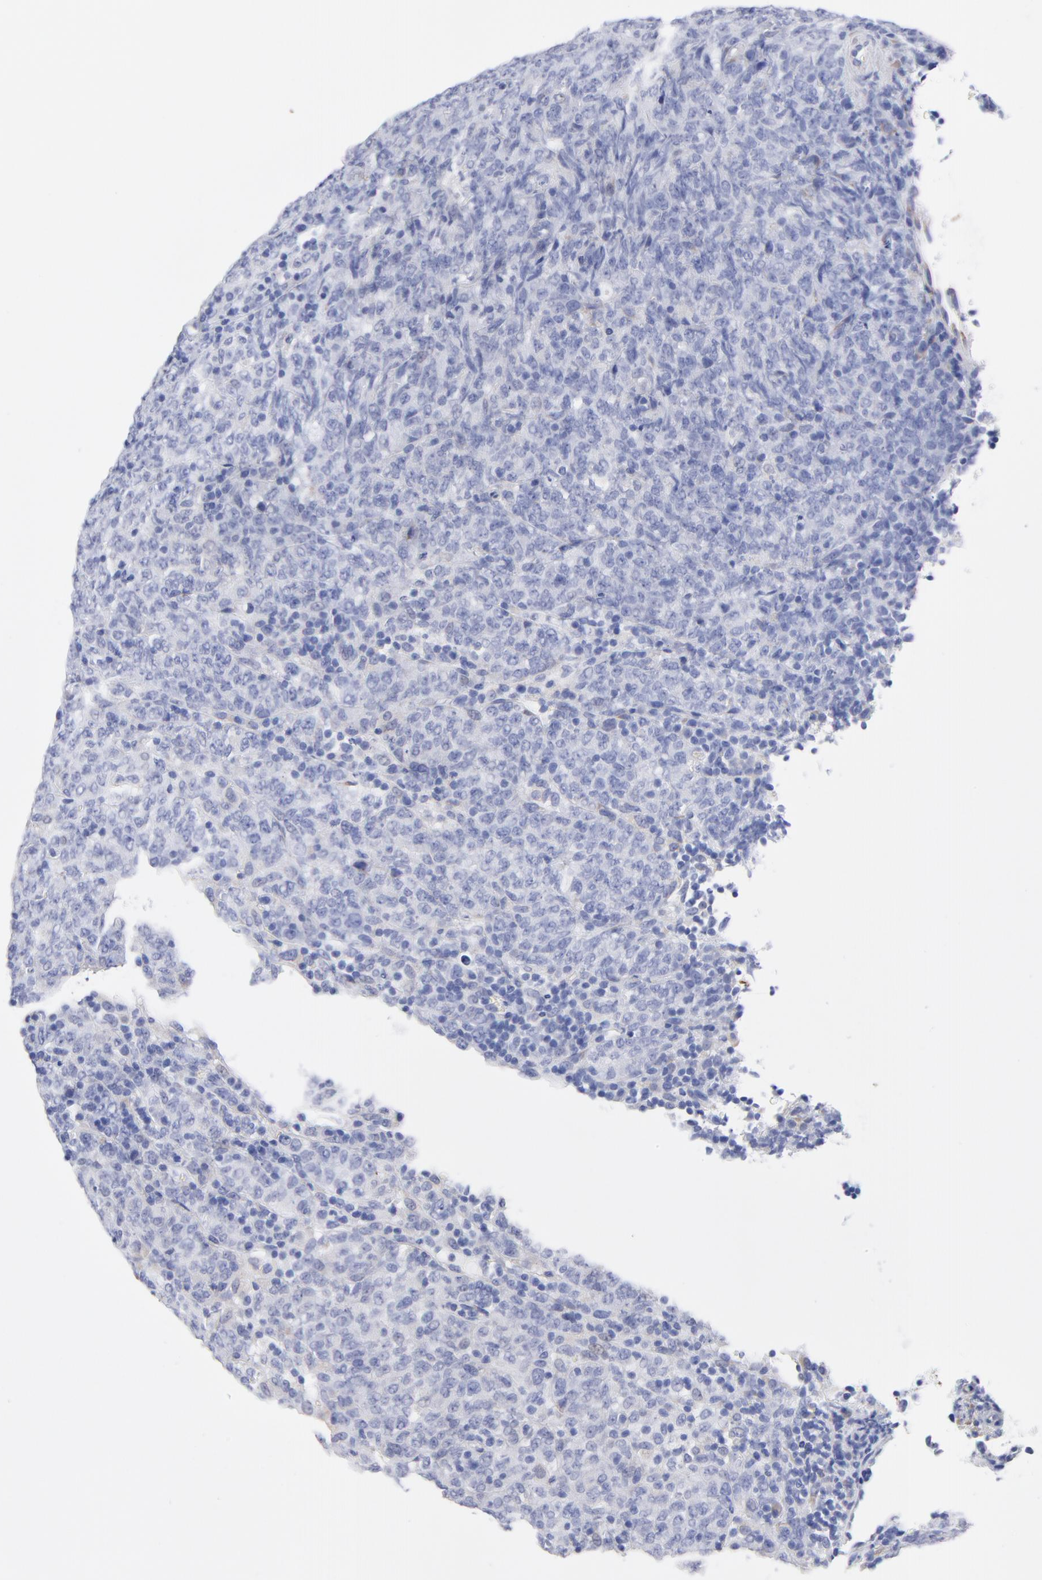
{"staining": {"intensity": "negative", "quantity": "none", "location": "none"}, "tissue": "lymphoma", "cell_type": "Tumor cells", "image_type": "cancer", "snomed": [{"axis": "morphology", "description": "Malignant lymphoma, non-Hodgkin's type, High grade"}, {"axis": "topography", "description": "Tonsil"}], "caption": "IHC micrograph of high-grade malignant lymphoma, non-Hodgkin's type stained for a protein (brown), which reveals no expression in tumor cells.", "gene": "DUSP9", "patient": {"sex": "female", "age": 36}}